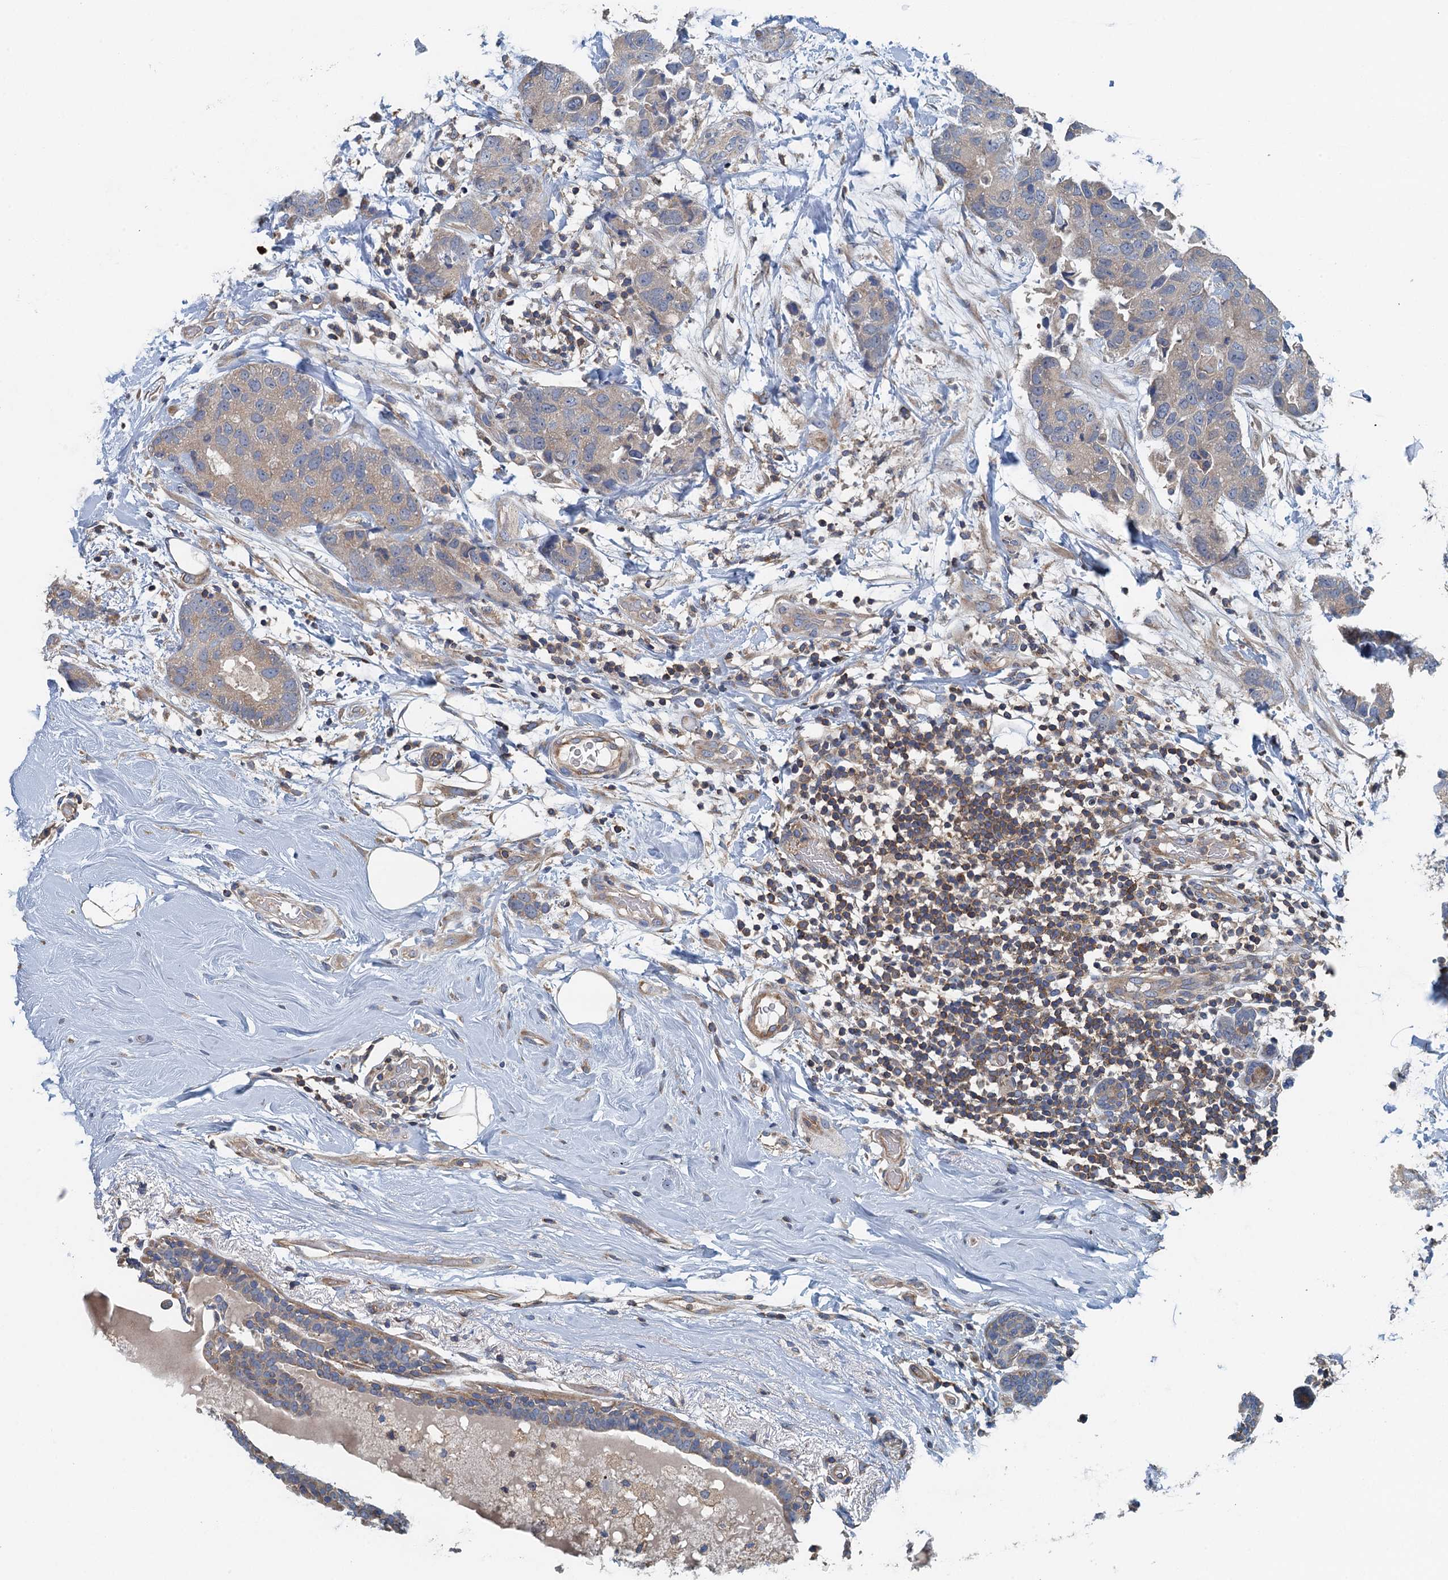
{"staining": {"intensity": "weak", "quantity": ">75%", "location": "cytoplasmic/membranous"}, "tissue": "breast cancer", "cell_type": "Tumor cells", "image_type": "cancer", "snomed": [{"axis": "morphology", "description": "Duct carcinoma"}, {"axis": "topography", "description": "Breast"}], "caption": "Brown immunohistochemical staining in intraductal carcinoma (breast) exhibits weak cytoplasmic/membranous expression in about >75% of tumor cells. (DAB (3,3'-diaminobenzidine) IHC, brown staining for protein, blue staining for nuclei).", "gene": "PPP1R14D", "patient": {"sex": "female", "age": 62}}